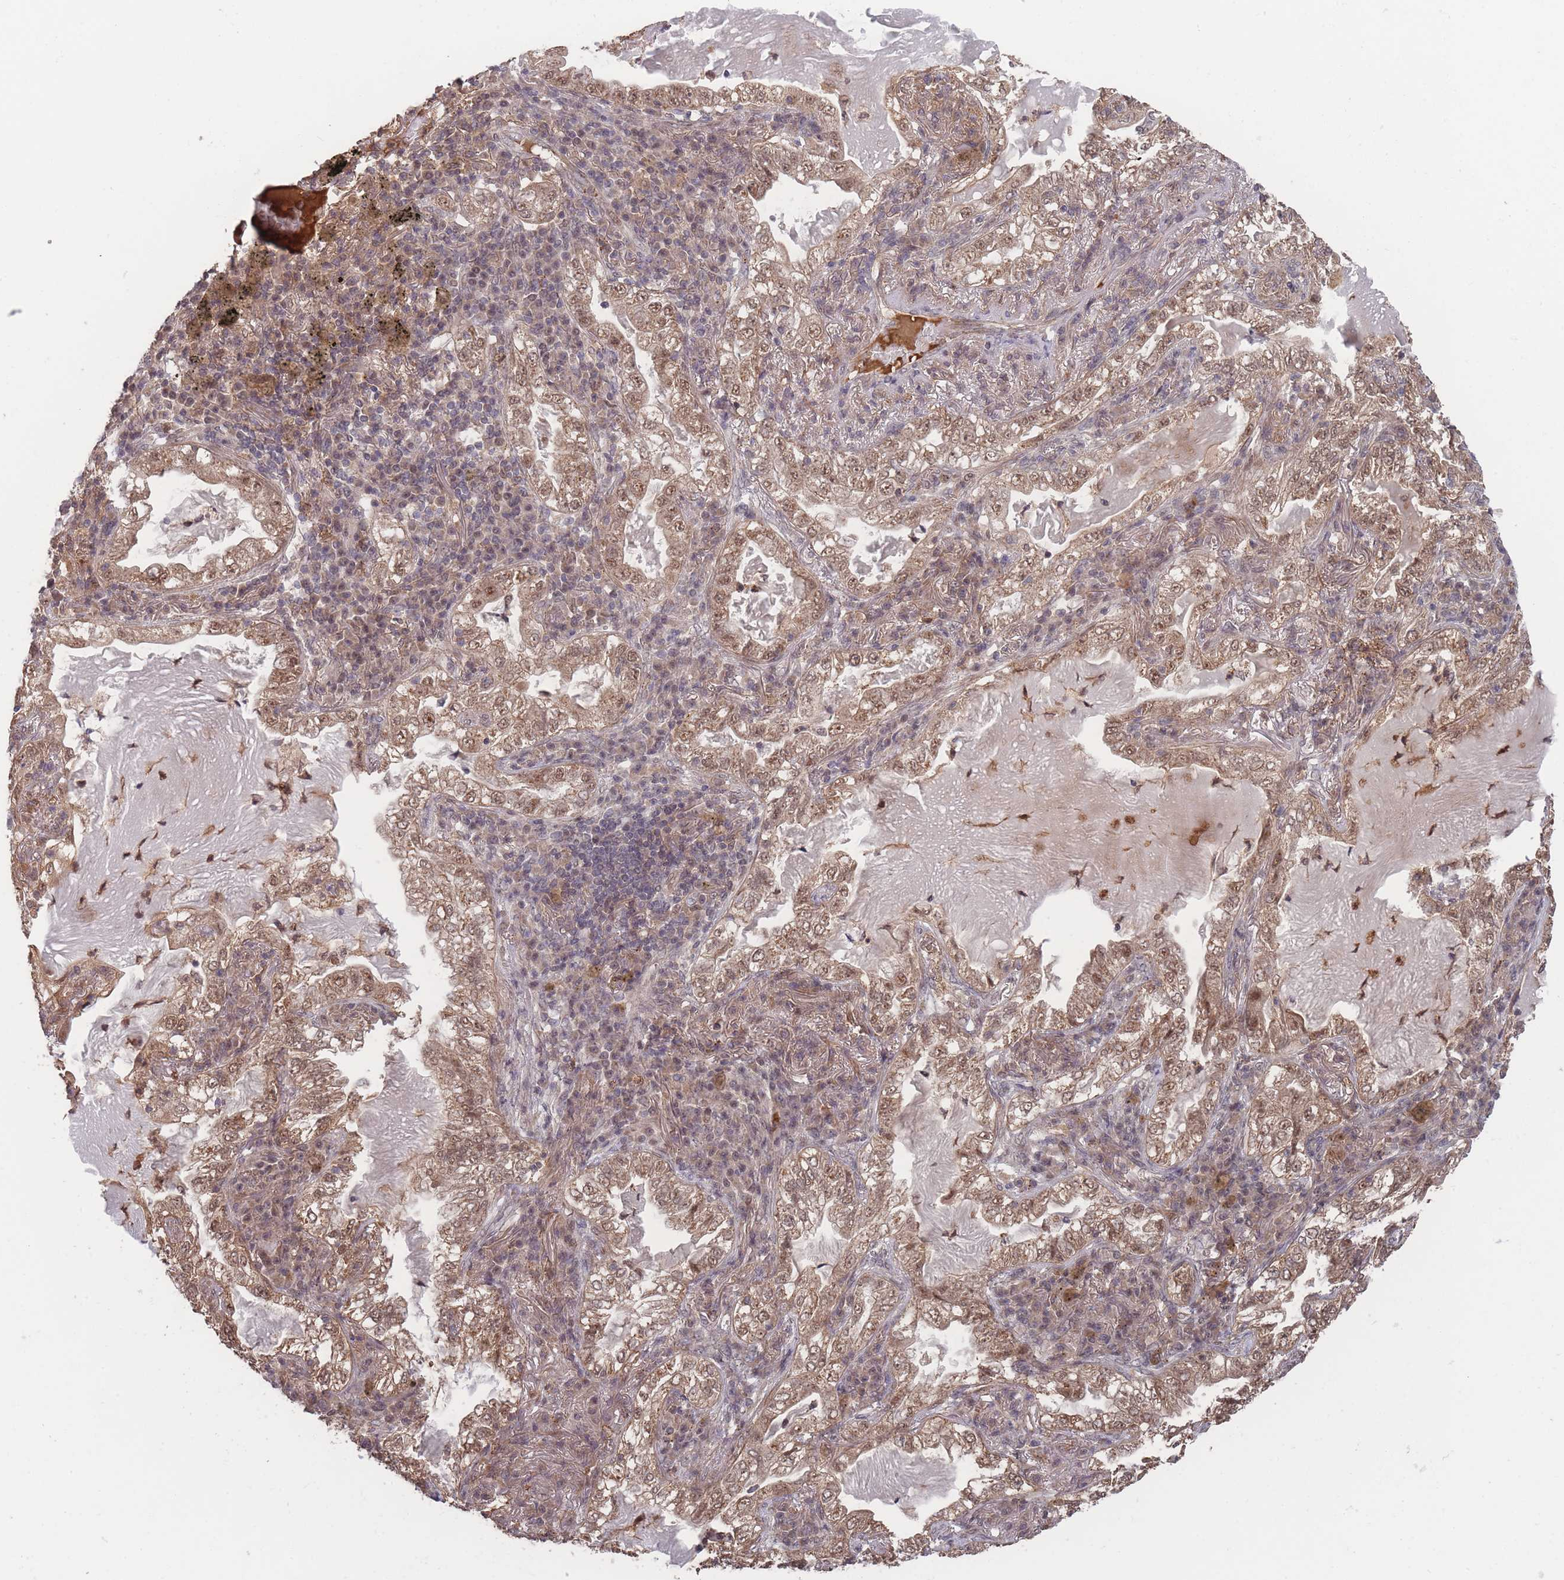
{"staining": {"intensity": "moderate", "quantity": ">75%", "location": "cytoplasmic/membranous,nuclear"}, "tissue": "lung cancer", "cell_type": "Tumor cells", "image_type": "cancer", "snomed": [{"axis": "morphology", "description": "Adenocarcinoma, NOS"}, {"axis": "topography", "description": "Lung"}], "caption": "Moderate cytoplasmic/membranous and nuclear positivity for a protein is appreciated in about >75% of tumor cells of lung cancer (adenocarcinoma) using IHC.", "gene": "SF3B1", "patient": {"sex": "female", "age": 73}}